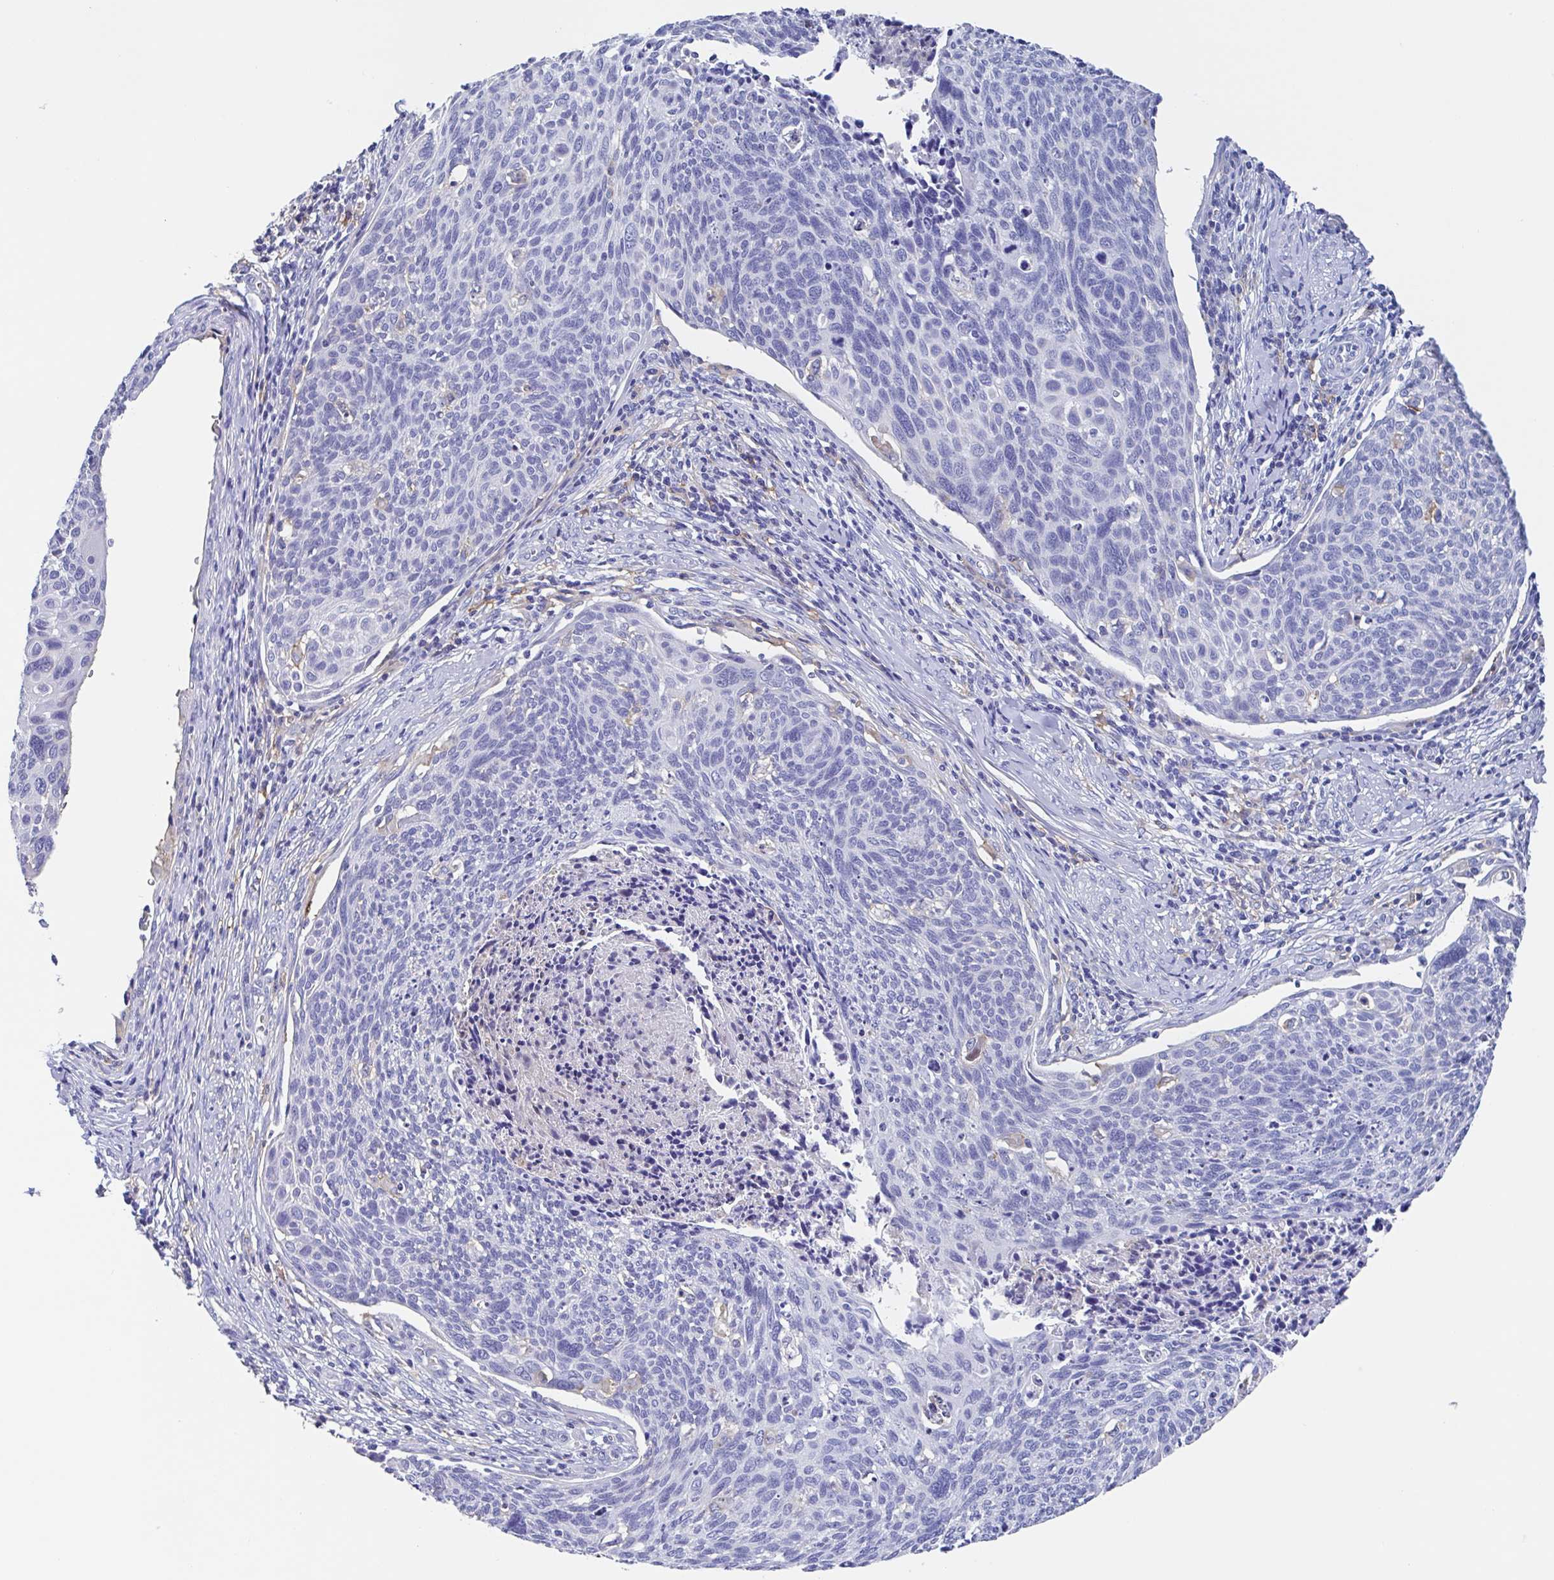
{"staining": {"intensity": "negative", "quantity": "none", "location": "none"}, "tissue": "cervical cancer", "cell_type": "Tumor cells", "image_type": "cancer", "snomed": [{"axis": "morphology", "description": "Squamous cell carcinoma, NOS"}, {"axis": "topography", "description": "Cervix"}], "caption": "DAB immunohistochemical staining of human squamous cell carcinoma (cervical) exhibits no significant positivity in tumor cells.", "gene": "FCGR3A", "patient": {"sex": "female", "age": 49}}